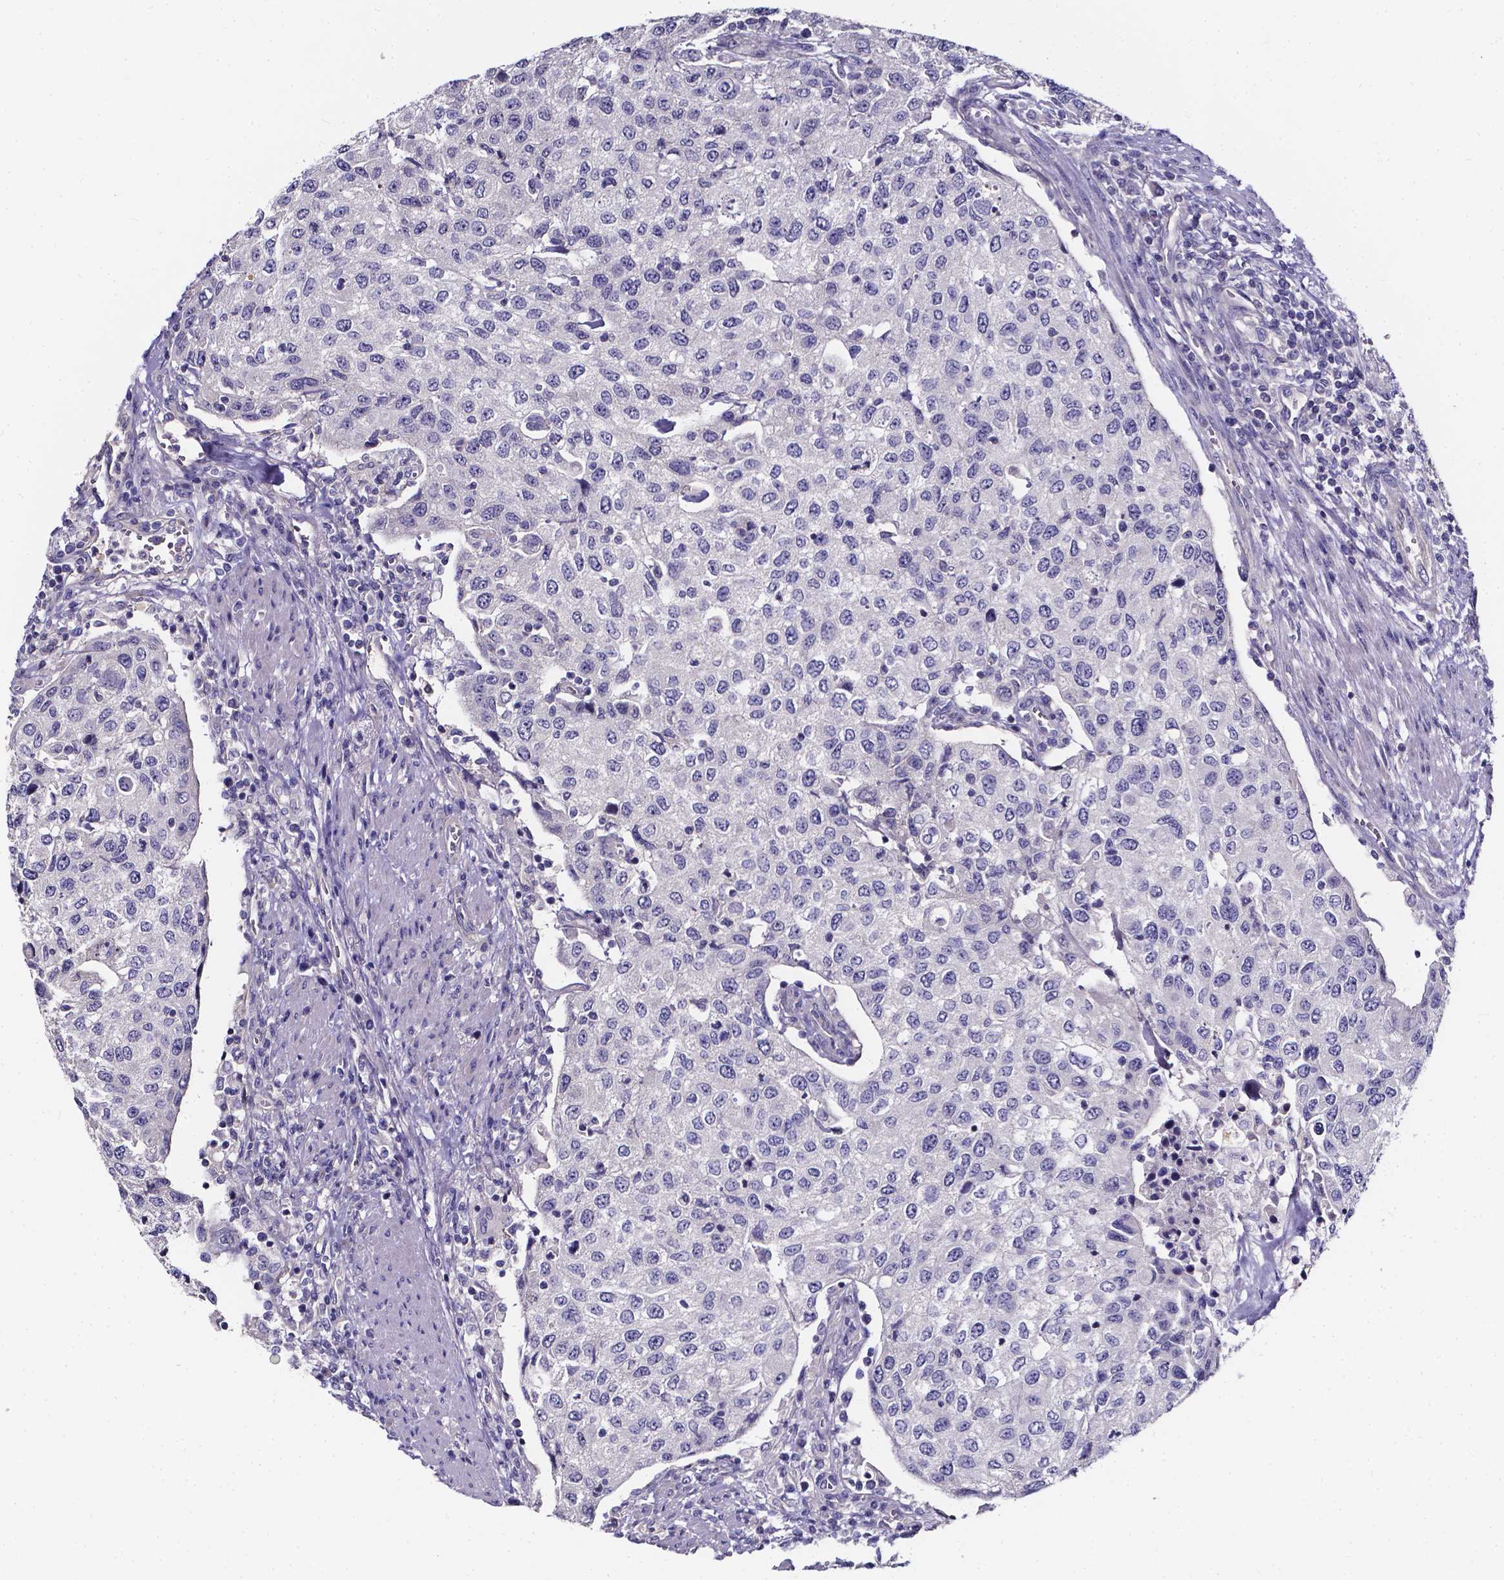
{"staining": {"intensity": "negative", "quantity": "none", "location": "none"}, "tissue": "urothelial cancer", "cell_type": "Tumor cells", "image_type": "cancer", "snomed": [{"axis": "morphology", "description": "Urothelial carcinoma, High grade"}, {"axis": "topography", "description": "Urinary bladder"}], "caption": "Tumor cells are negative for protein expression in human urothelial carcinoma (high-grade). (Stains: DAB (3,3'-diaminobenzidine) IHC with hematoxylin counter stain, Microscopy: brightfield microscopy at high magnification).", "gene": "CACNG8", "patient": {"sex": "female", "age": 78}}